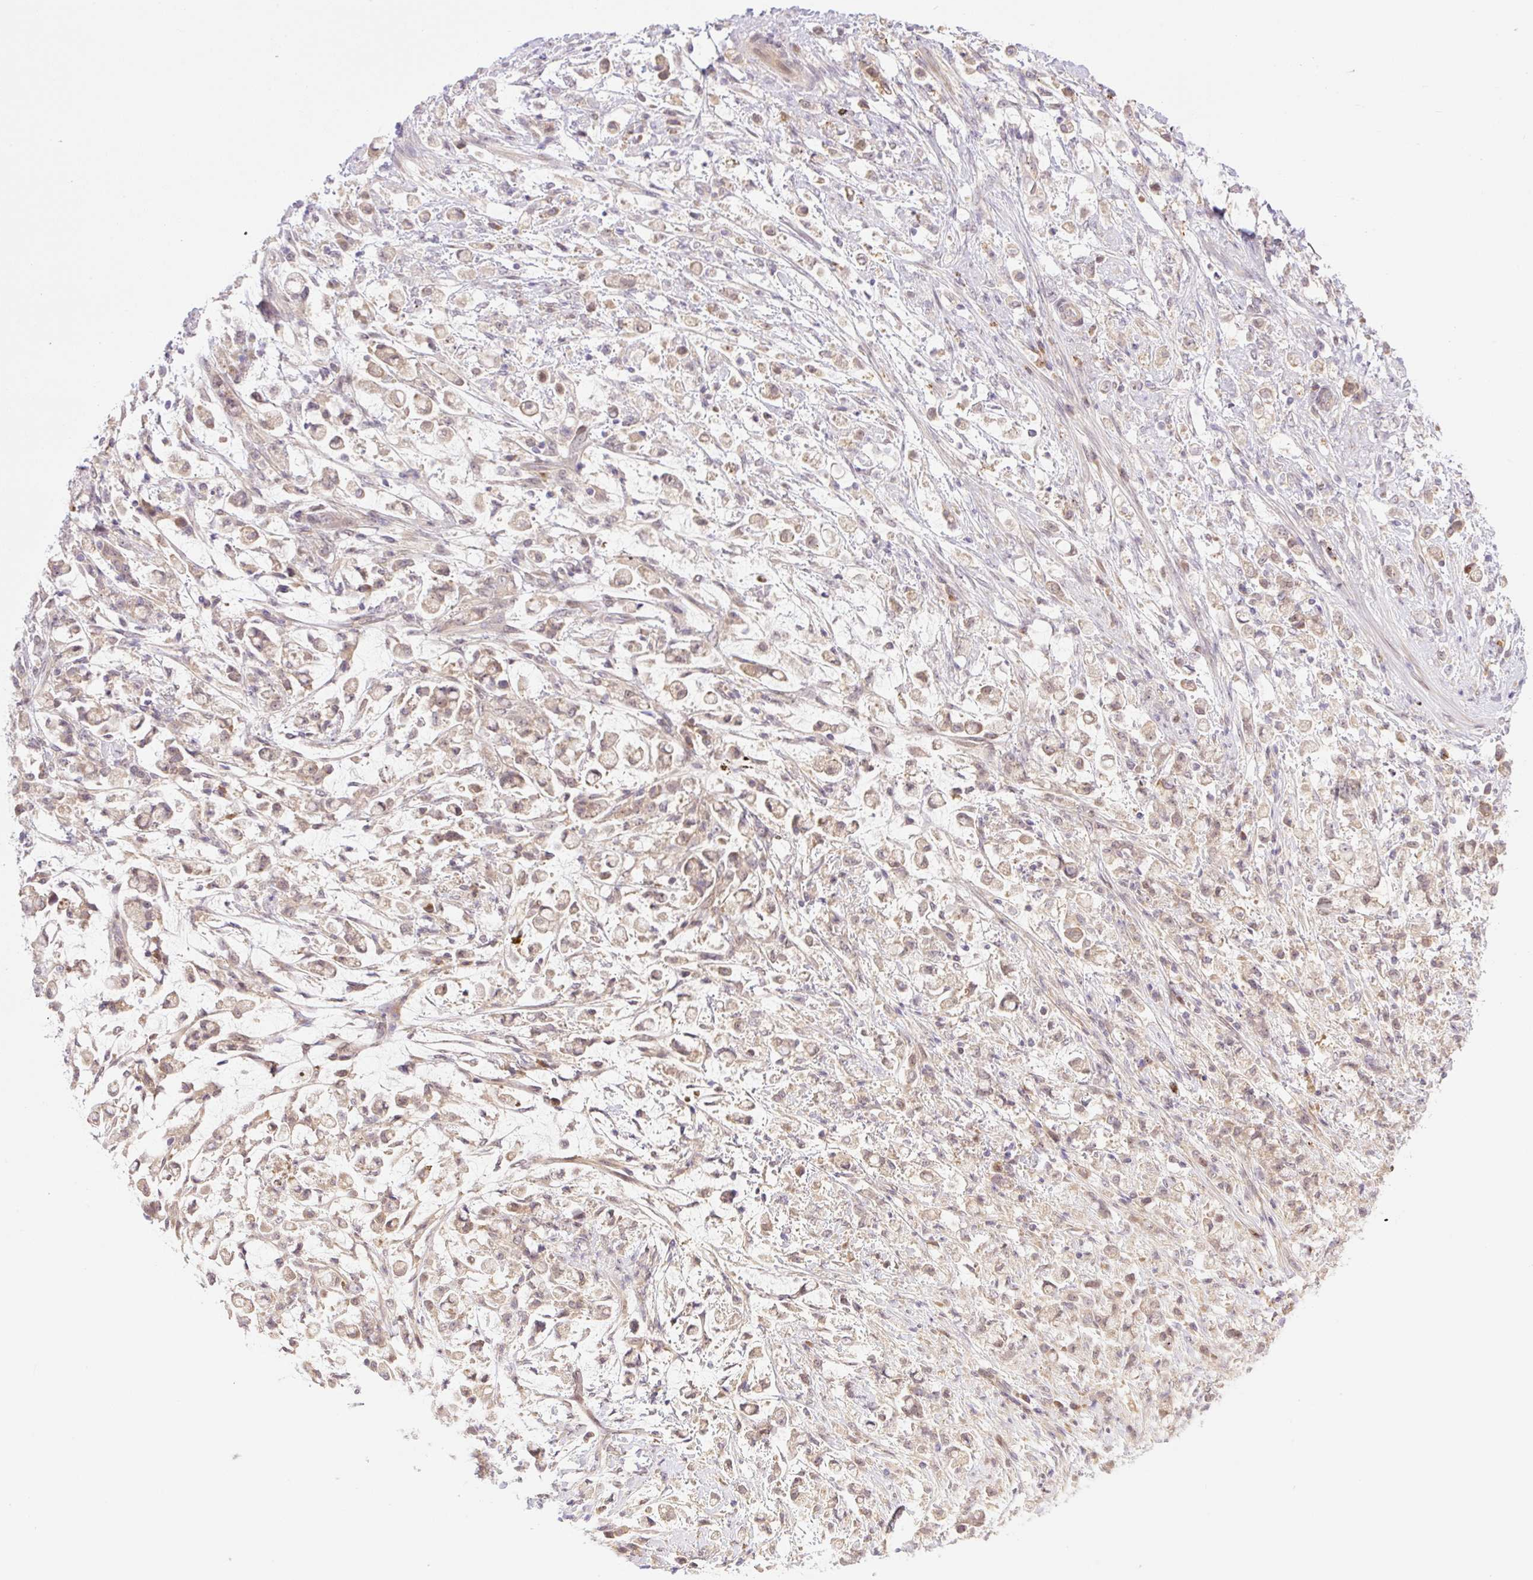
{"staining": {"intensity": "weak", "quantity": ">75%", "location": "cytoplasmic/membranous,nuclear"}, "tissue": "stomach cancer", "cell_type": "Tumor cells", "image_type": "cancer", "snomed": [{"axis": "morphology", "description": "Adenocarcinoma, NOS"}, {"axis": "topography", "description": "Stomach"}], "caption": "Immunohistochemical staining of human adenocarcinoma (stomach) shows low levels of weak cytoplasmic/membranous and nuclear protein staining in approximately >75% of tumor cells.", "gene": "VPS25", "patient": {"sex": "female", "age": 60}}